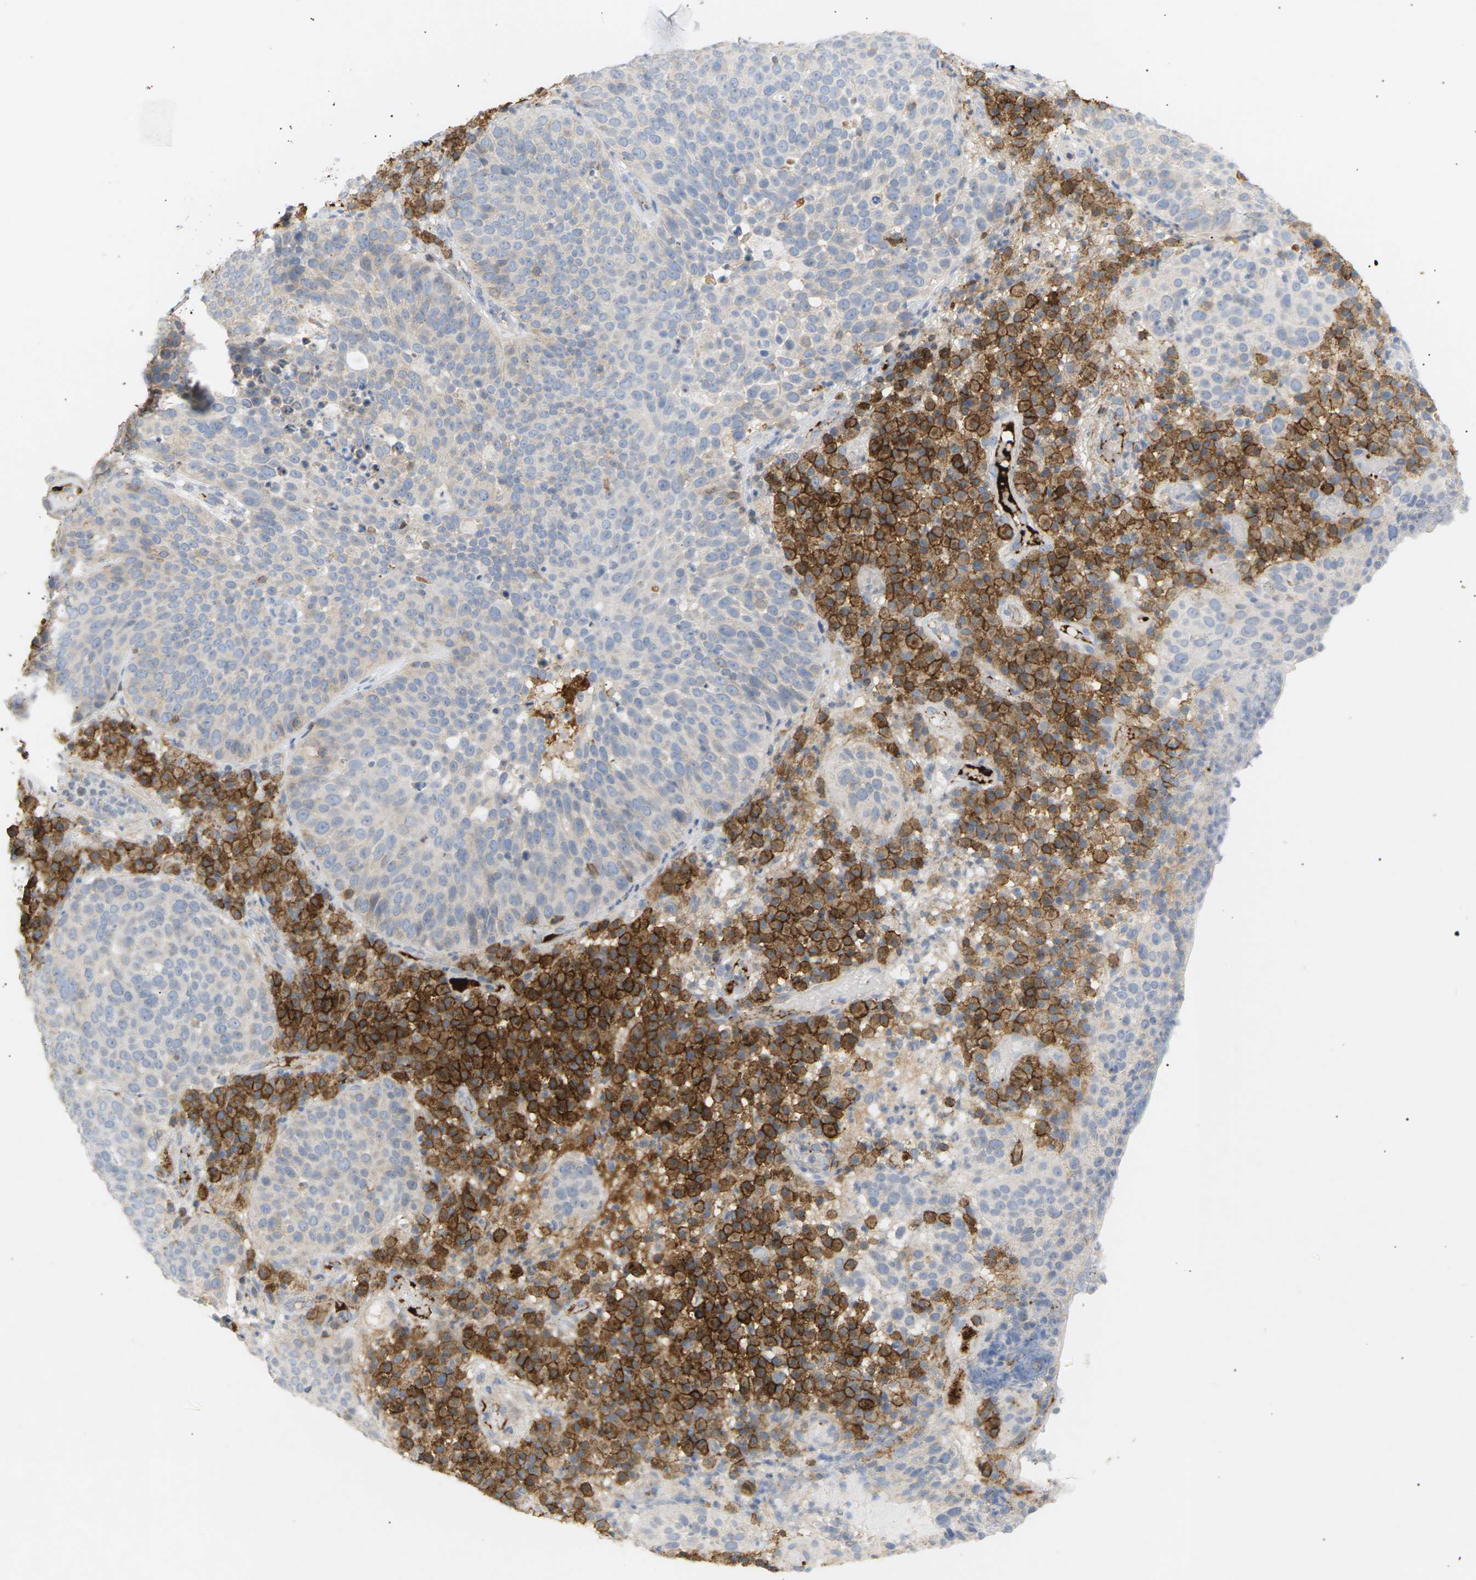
{"staining": {"intensity": "negative", "quantity": "none", "location": "none"}, "tissue": "skin cancer", "cell_type": "Tumor cells", "image_type": "cancer", "snomed": [{"axis": "morphology", "description": "Squamous cell carcinoma in situ, NOS"}, {"axis": "morphology", "description": "Squamous cell carcinoma, NOS"}, {"axis": "topography", "description": "Skin"}], "caption": "A micrograph of human squamous cell carcinoma in situ (skin) is negative for staining in tumor cells. (DAB IHC, high magnification).", "gene": "LIME1", "patient": {"sex": "male", "age": 93}}